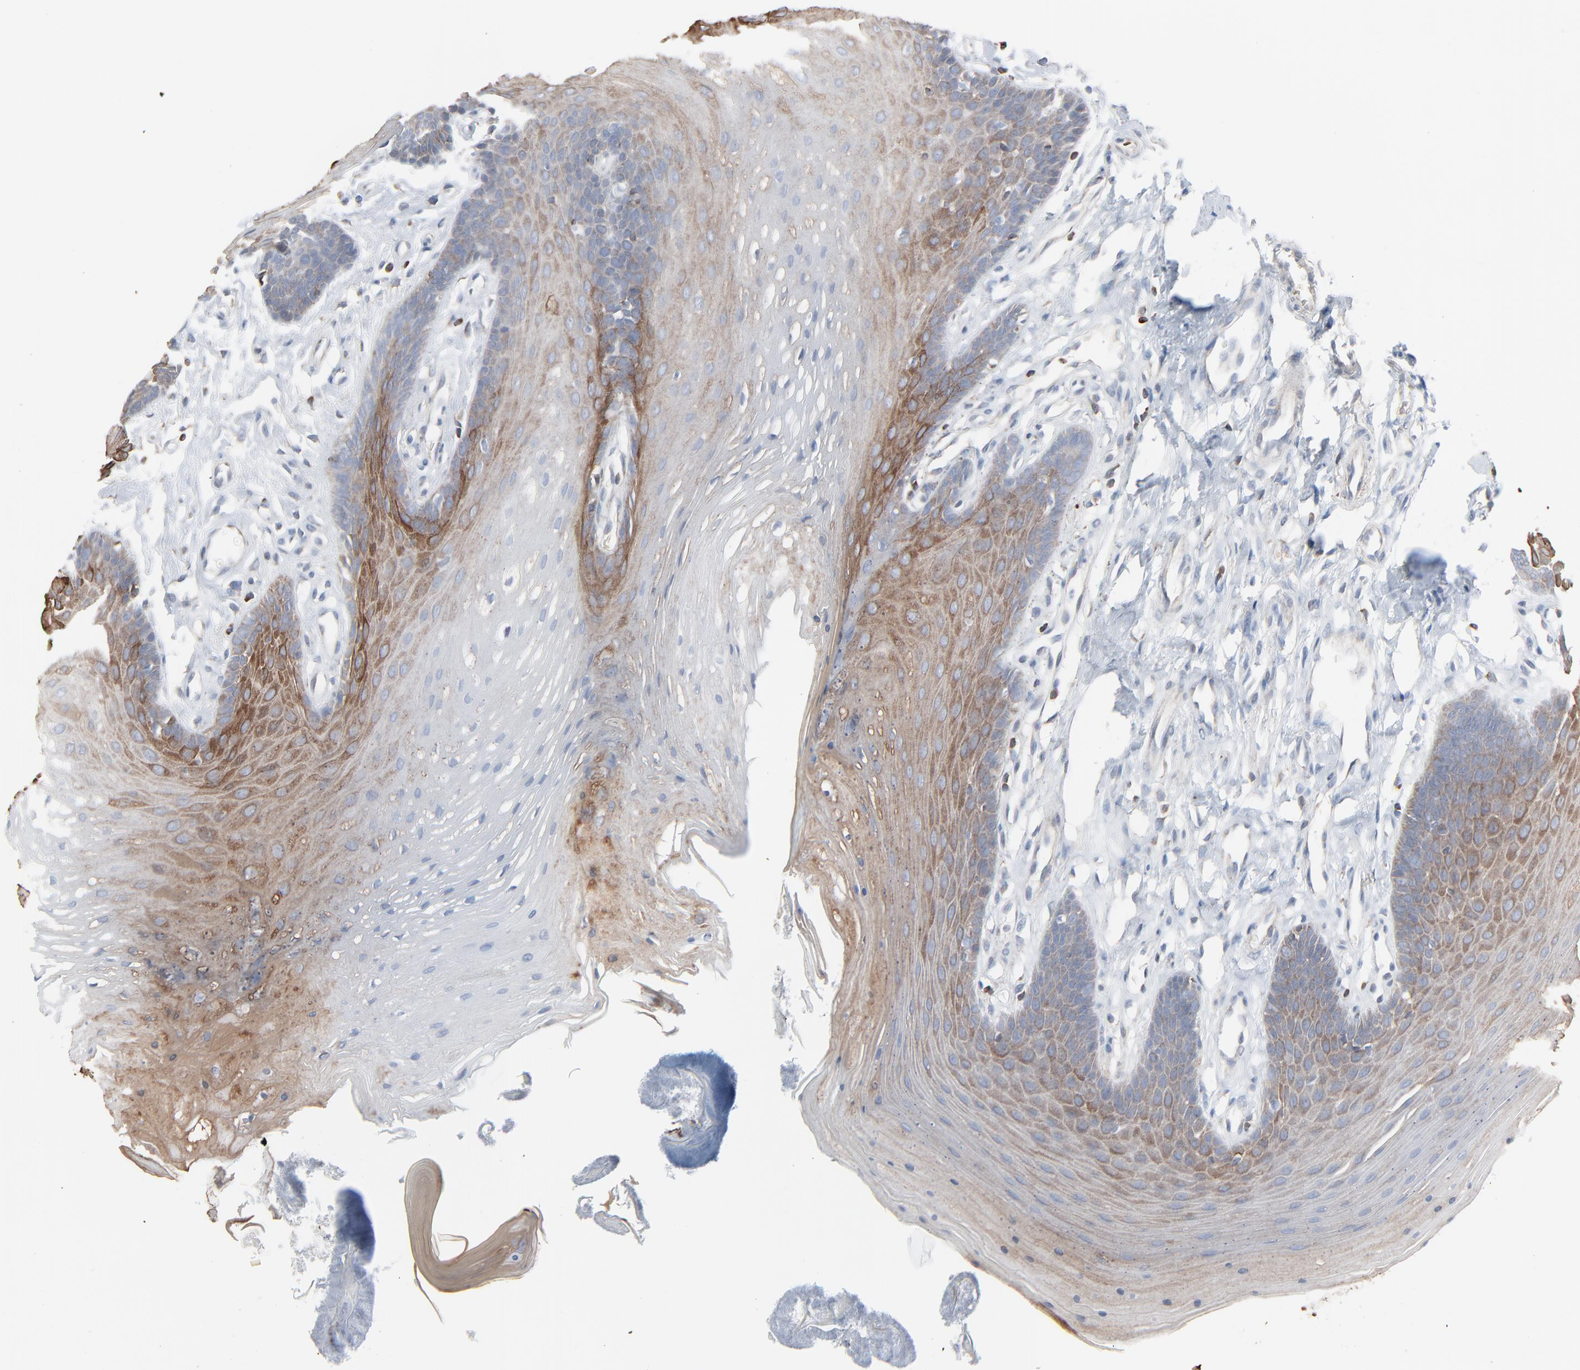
{"staining": {"intensity": "strong", "quantity": ">75%", "location": "cytoplasmic/membranous"}, "tissue": "oral mucosa", "cell_type": "Squamous epithelial cells", "image_type": "normal", "snomed": [{"axis": "morphology", "description": "Normal tissue, NOS"}, {"axis": "topography", "description": "Oral tissue"}], "caption": "IHC (DAB) staining of benign oral mucosa demonstrates strong cytoplasmic/membranous protein expression in about >75% of squamous epithelial cells.", "gene": "OPTN", "patient": {"sex": "male", "age": 62}}